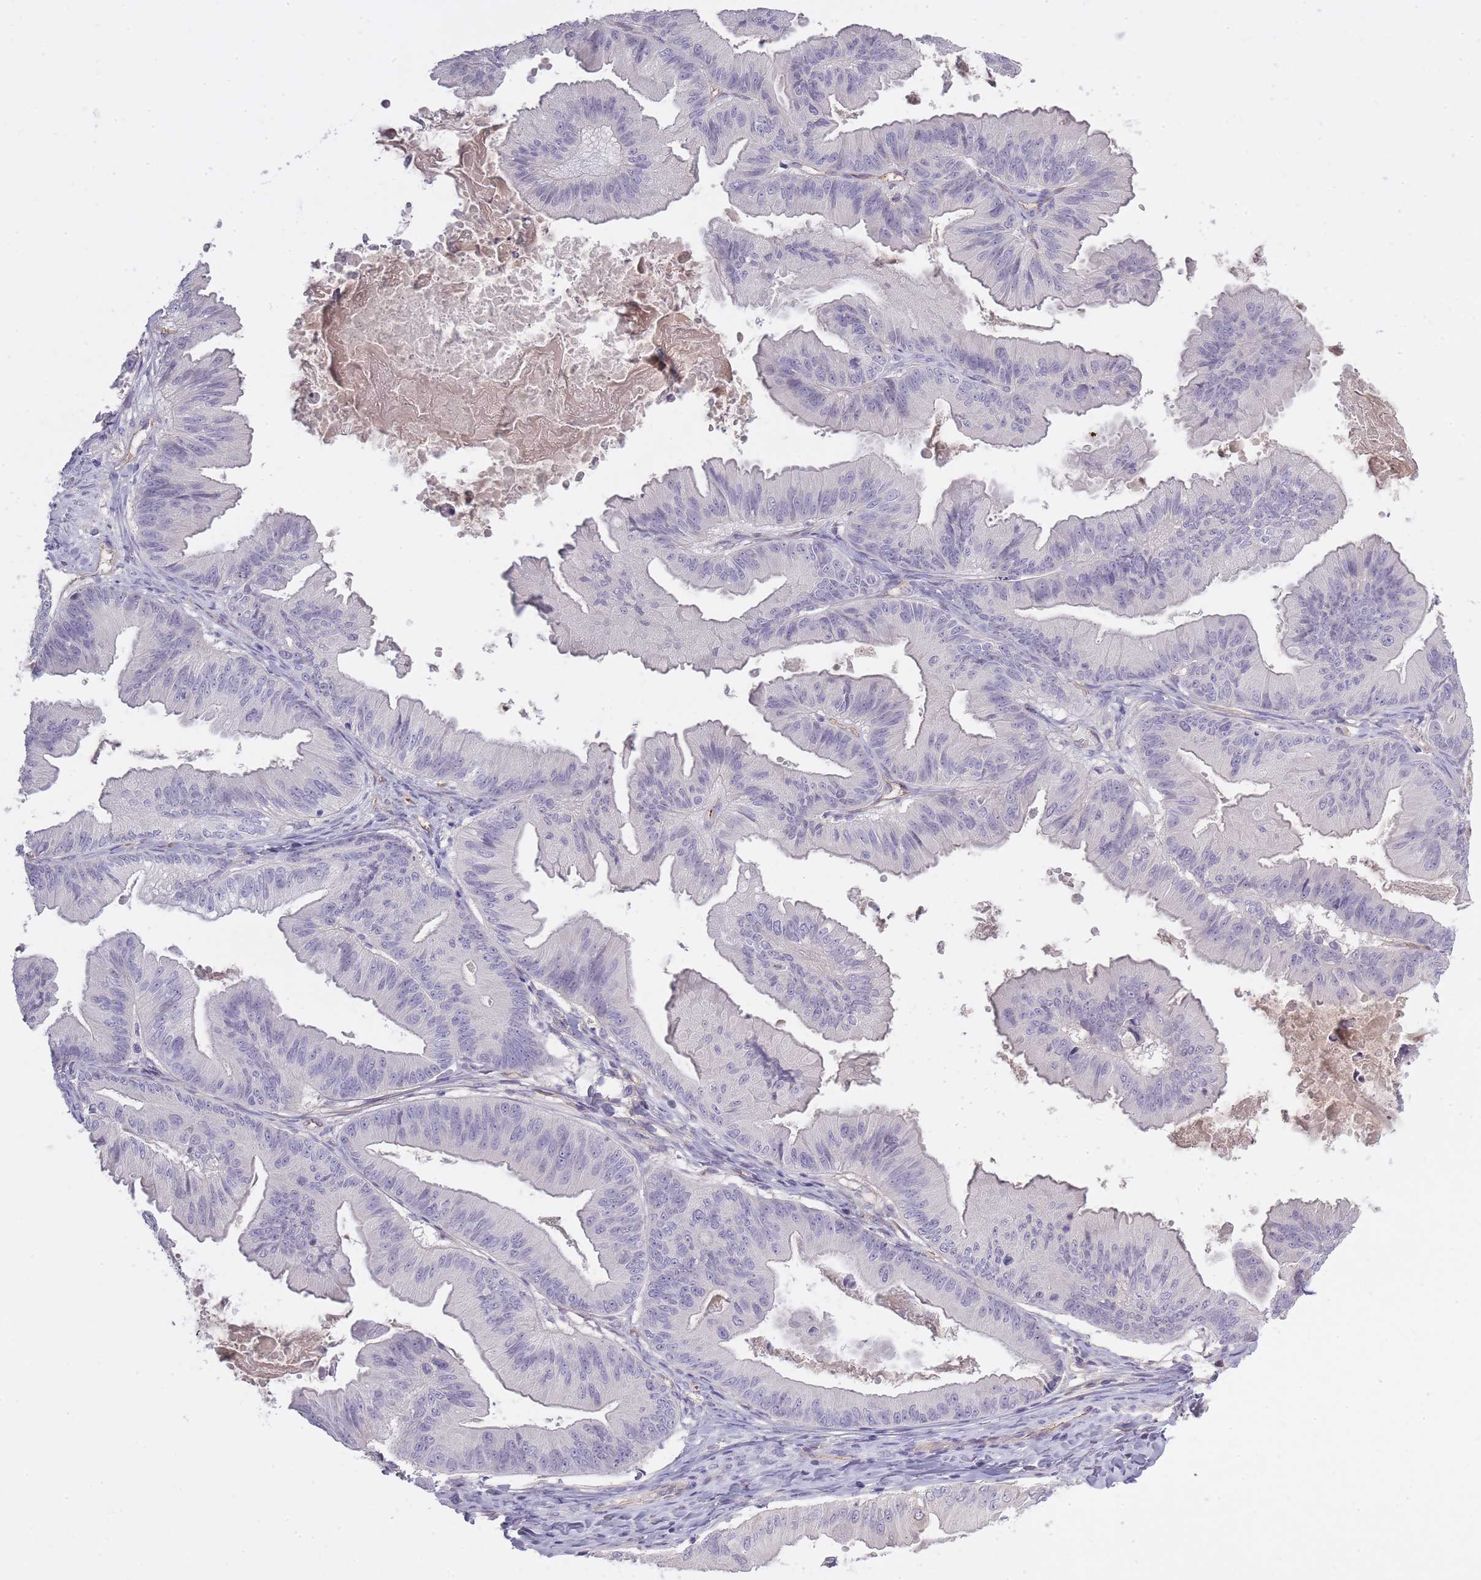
{"staining": {"intensity": "negative", "quantity": "none", "location": "none"}, "tissue": "ovarian cancer", "cell_type": "Tumor cells", "image_type": "cancer", "snomed": [{"axis": "morphology", "description": "Cystadenocarcinoma, mucinous, NOS"}, {"axis": "topography", "description": "Ovary"}], "caption": "Immunohistochemical staining of human ovarian cancer (mucinous cystadenocarcinoma) exhibits no significant positivity in tumor cells.", "gene": "SLC8A2", "patient": {"sex": "female", "age": 61}}